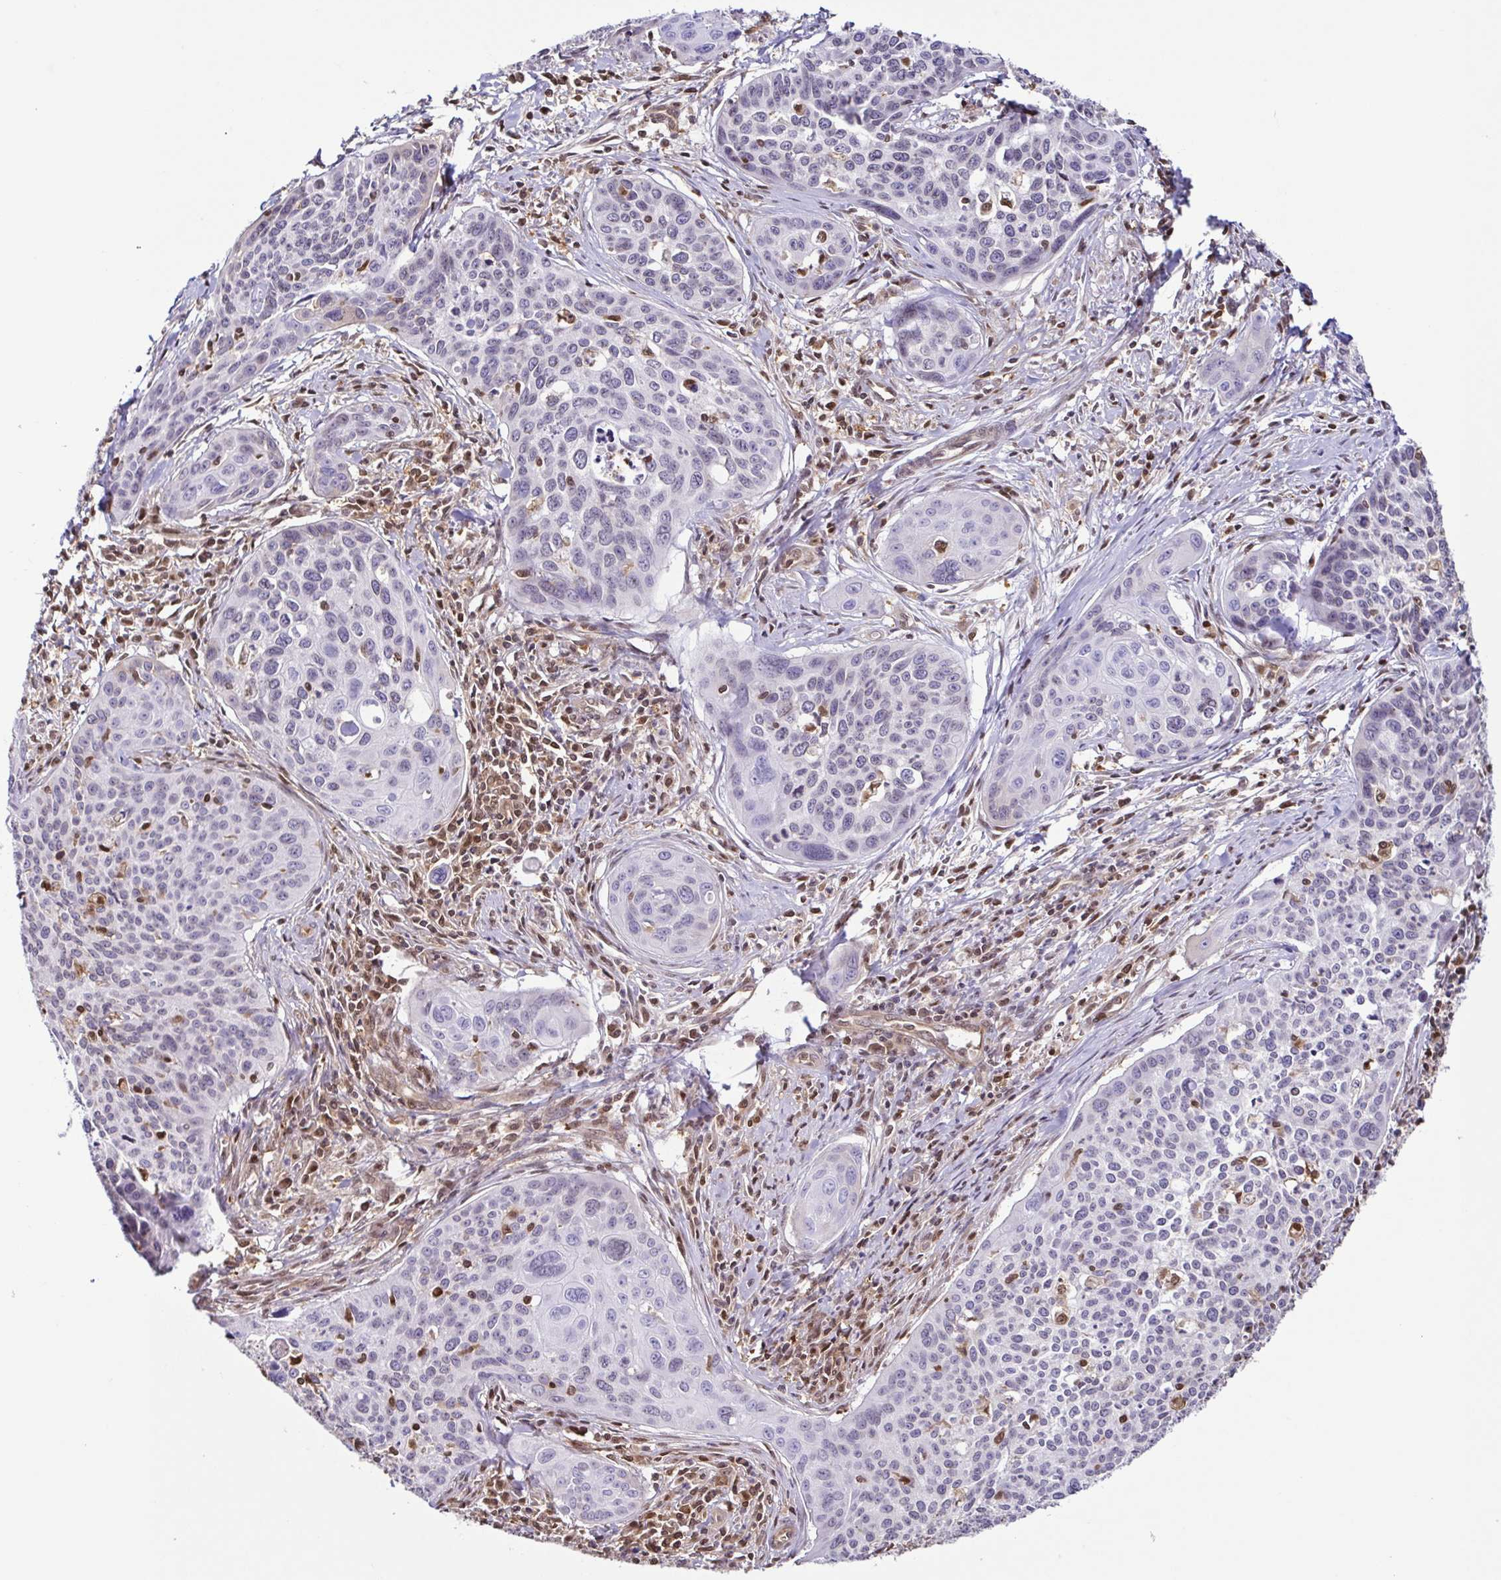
{"staining": {"intensity": "negative", "quantity": "none", "location": "none"}, "tissue": "cervical cancer", "cell_type": "Tumor cells", "image_type": "cancer", "snomed": [{"axis": "morphology", "description": "Squamous cell carcinoma, NOS"}, {"axis": "topography", "description": "Cervix"}], "caption": "A high-resolution image shows immunohistochemistry staining of cervical cancer, which demonstrates no significant staining in tumor cells. (Brightfield microscopy of DAB (3,3'-diaminobenzidine) immunohistochemistry (IHC) at high magnification).", "gene": "PSMB9", "patient": {"sex": "female", "age": 31}}